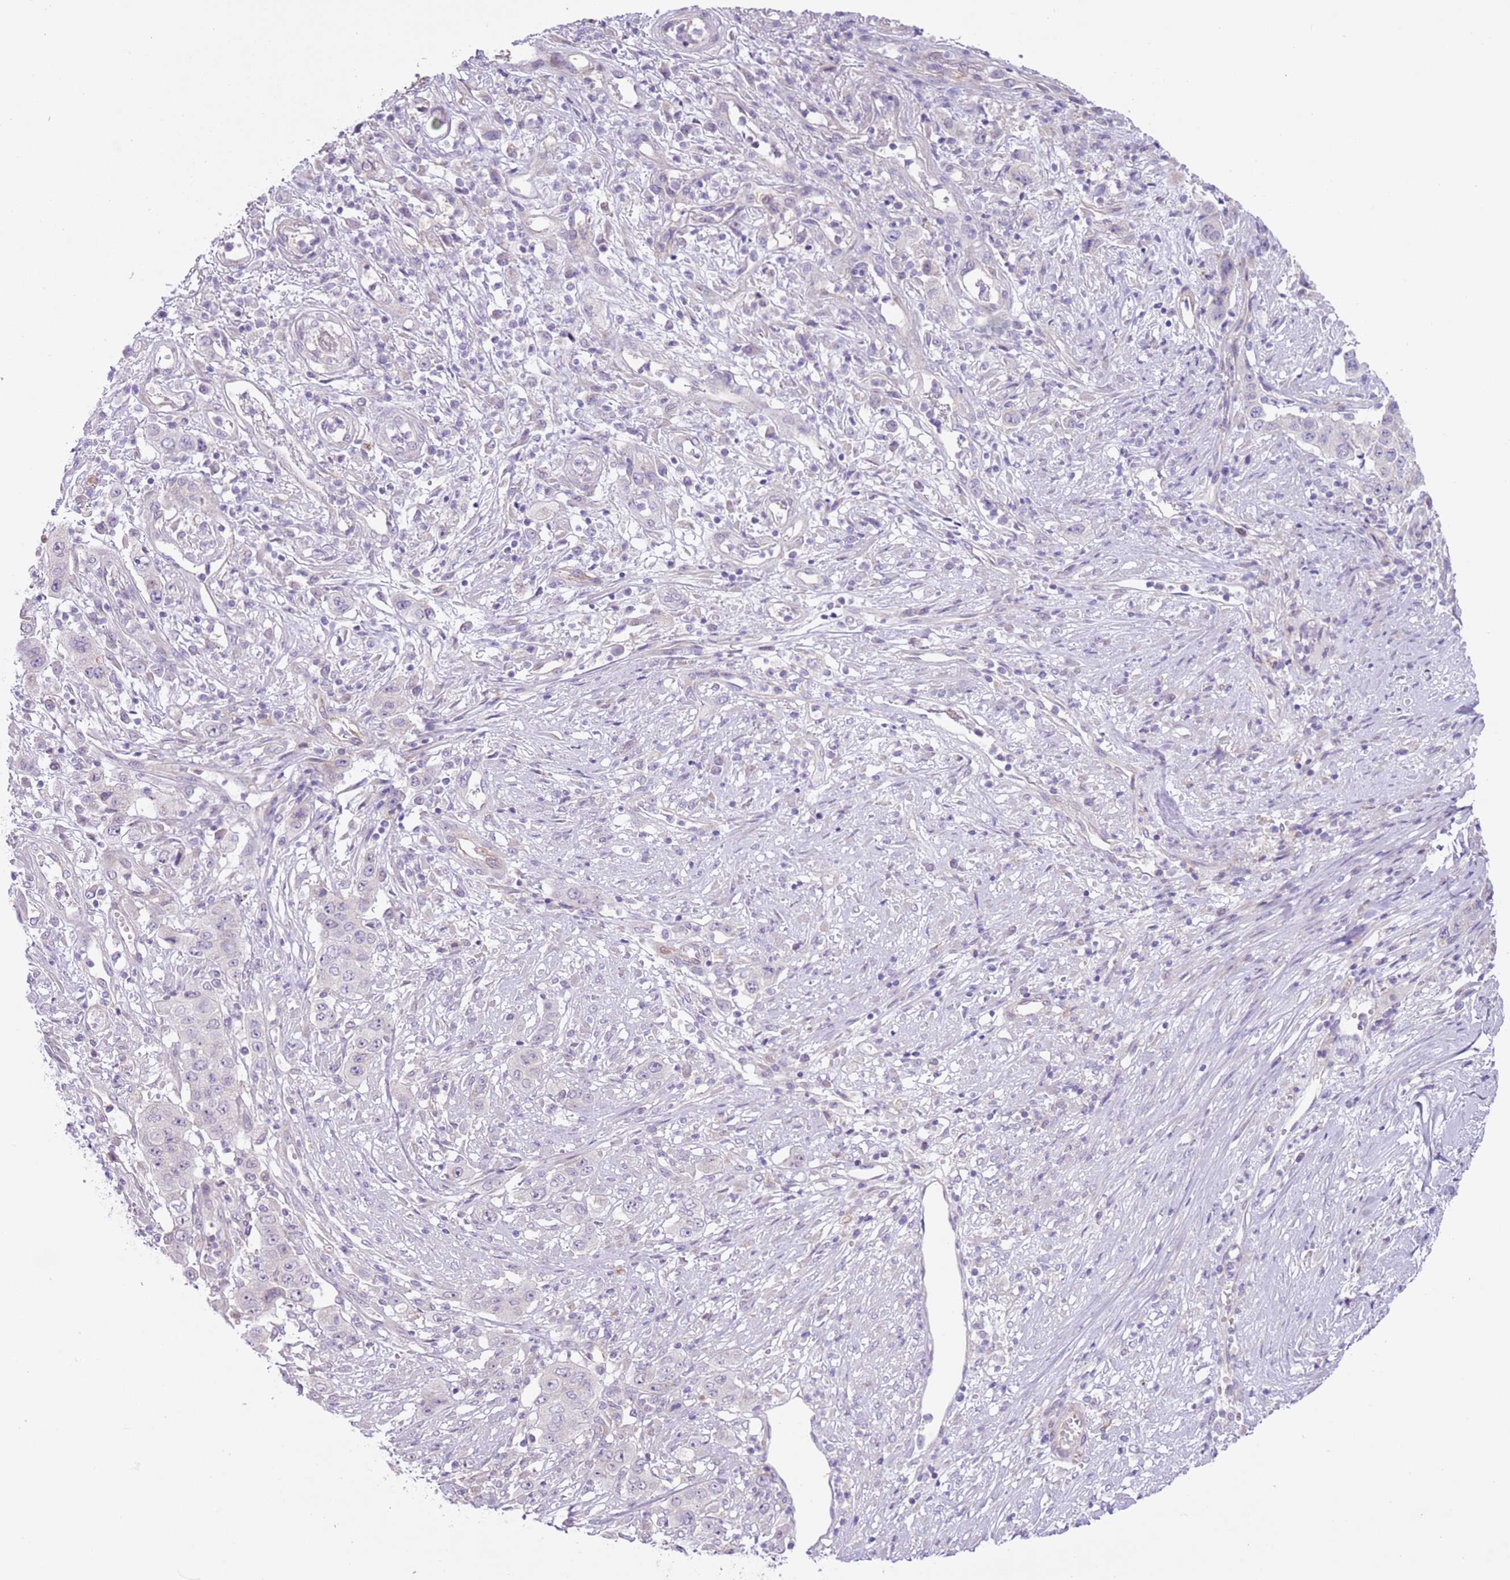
{"staining": {"intensity": "negative", "quantity": "none", "location": "none"}, "tissue": "stomach cancer", "cell_type": "Tumor cells", "image_type": "cancer", "snomed": [{"axis": "morphology", "description": "Adenocarcinoma, NOS"}, {"axis": "topography", "description": "Stomach, upper"}], "caption": "High power microscopy photomicrograph of an immunohistochemistry image of stomach cancer, revealing no significant staining in tumor cells. (Stains: DAB IHC with hematoxylin counter stain, Microscopy: brightfield microscopy at high magnification).", "gene": "MRO", "patient": {"sex": "male", "age": 62}}